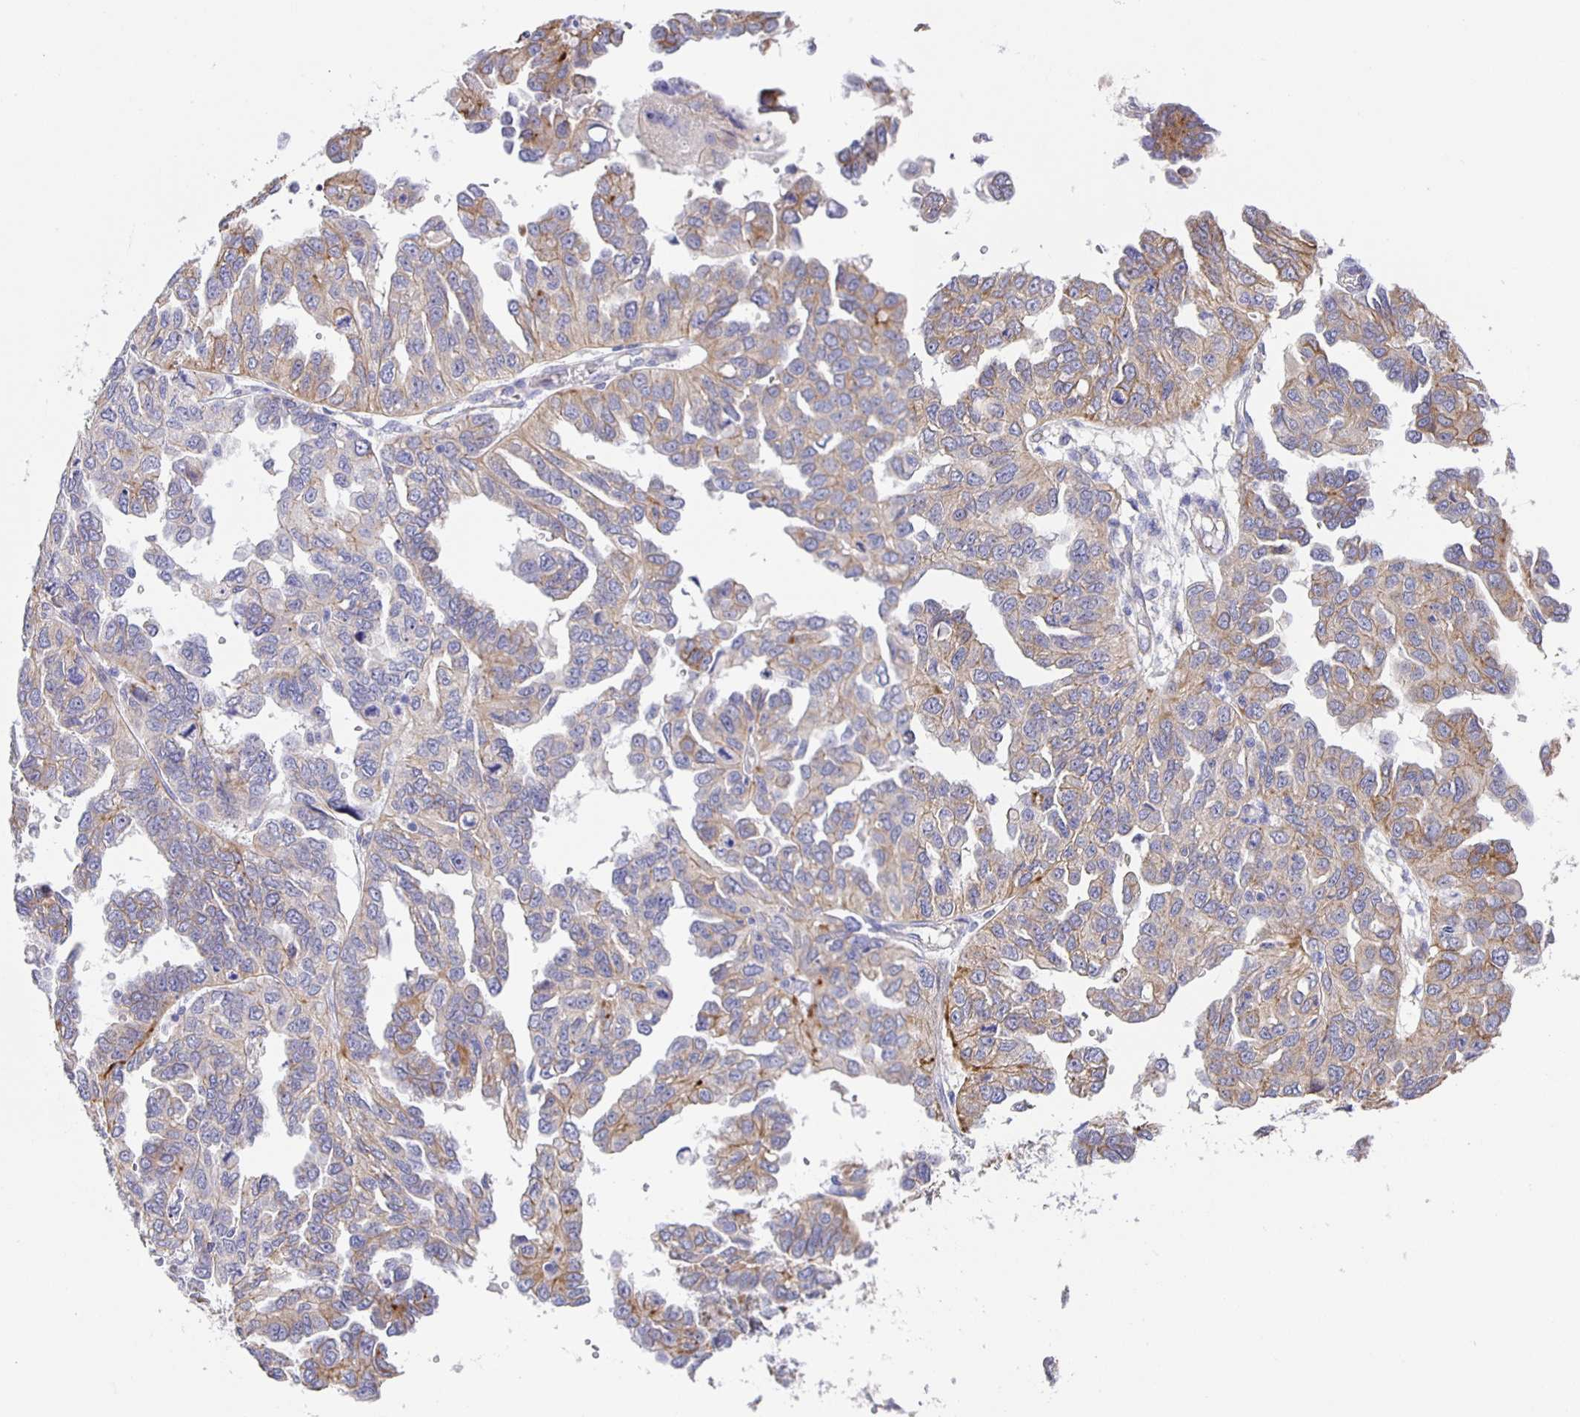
{"staining": {"intensity": "weak", "quantity": "25%-75%", "location": "cytoplasmic/membranous"}, "tissue": "ovarian cancer", "cell_type": "Tumor cells", "image_type": "cancer", "snomed": [{"axis": "morphology", "description": "Cystadenocarcinoma, serous, NOS"}, {"axis": "topography", "description": "Ovary"}], "caption": "Tumor cells demonstrate low levels of weak cytoplasmic/membranous positivity in about 25%-75% of cells in serous cystadenocarcinoma (ovarian).", "gene": "JMJD4", "patient": {"sex": "female", "age": 53}}